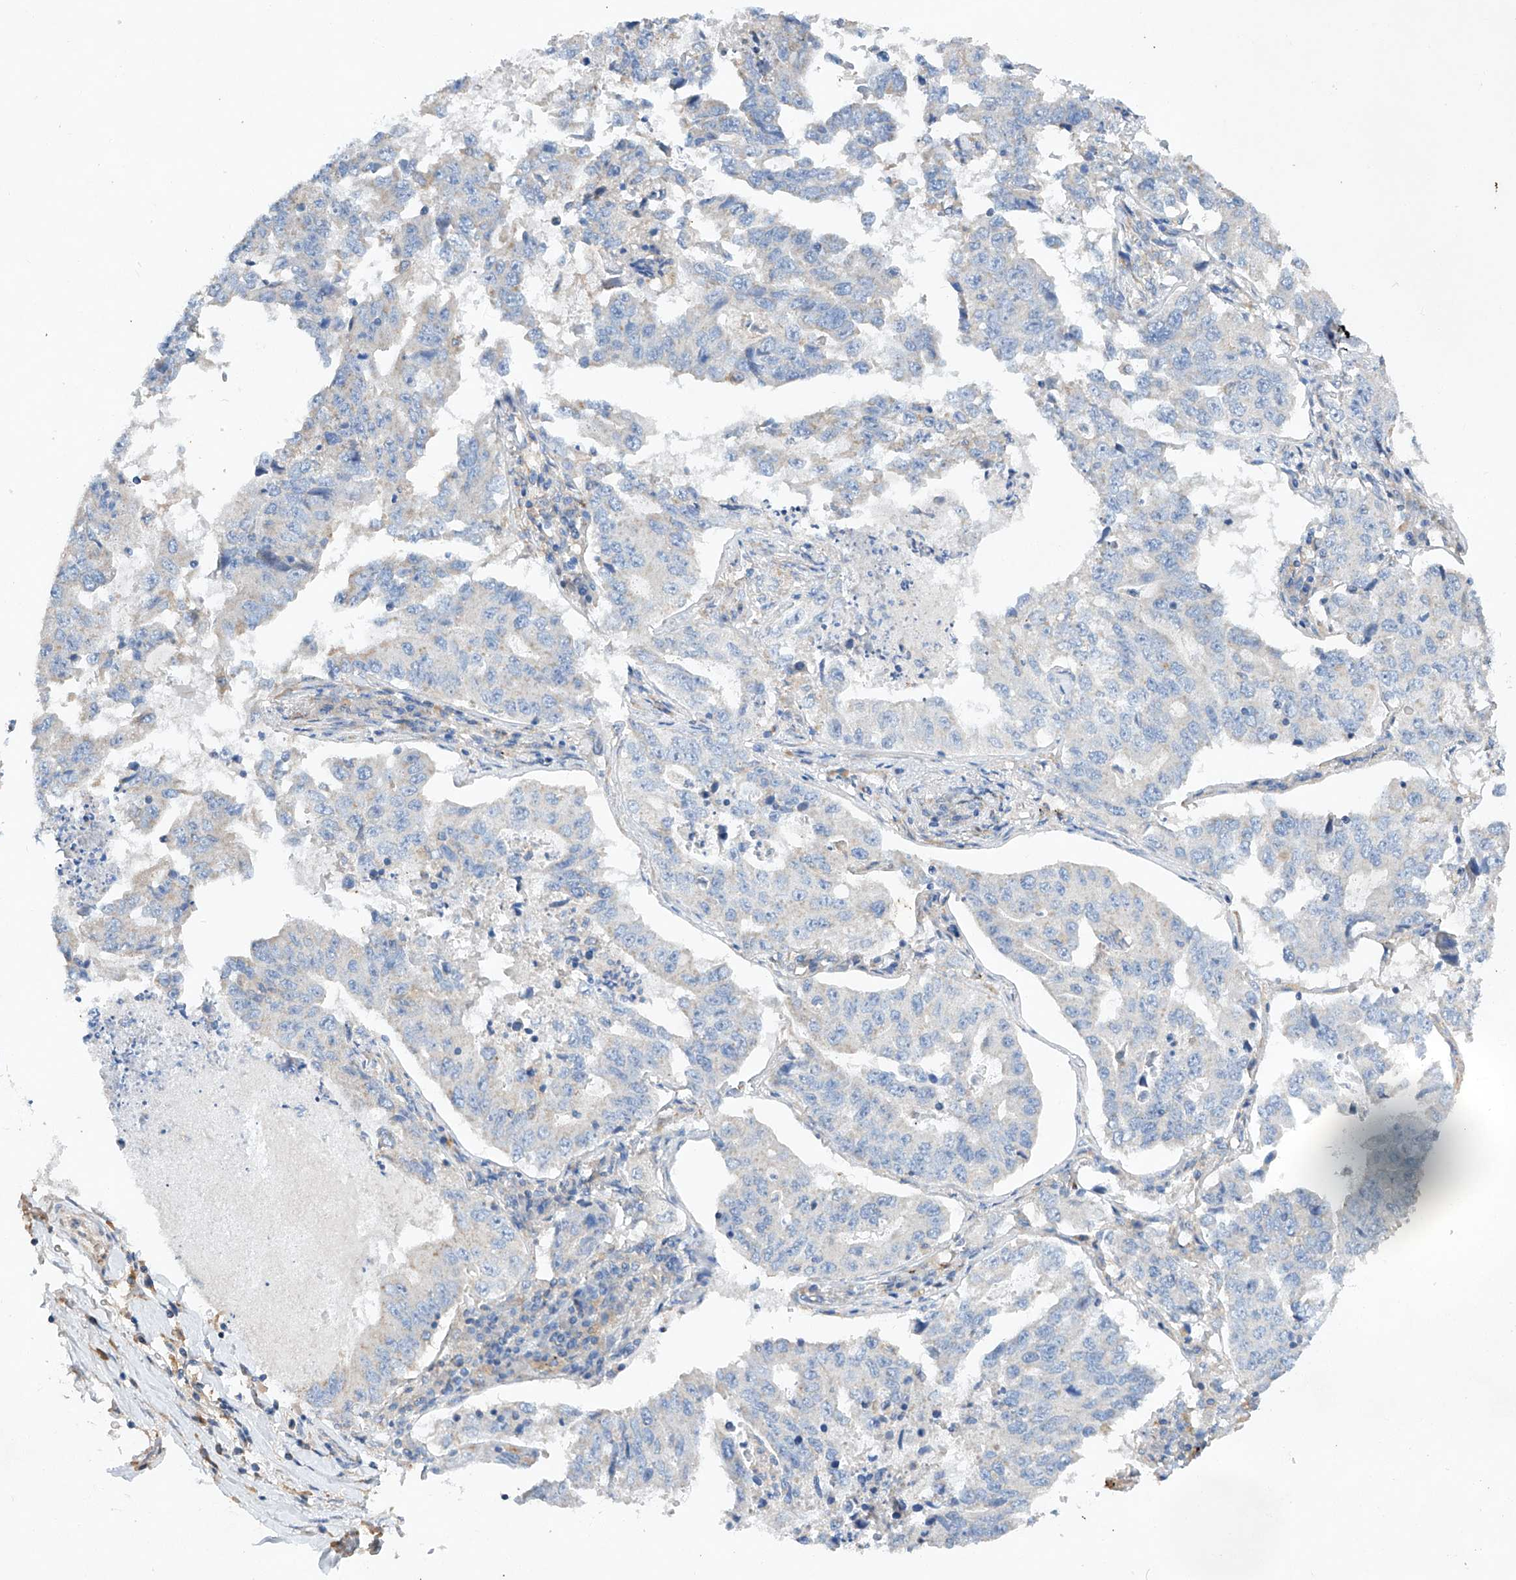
{"staining": {"intensity": "negative", "quantity": "none", "location": "none"}, "tissue": "lung cancer", "cell_type": "Tumor cells", "image_type": "cancer", "snomed": [{"axis": "morphology", "description": "Adenocarcinoma, NOS"}, {"axis": "topography", "description": "Lung"}], "caption": "IHC image of human lung cancer stained for a protein (brown), which displays no expression in tumor cells.", "gene": "AMD1", "patient": {"sex": "female", "age": 51}}